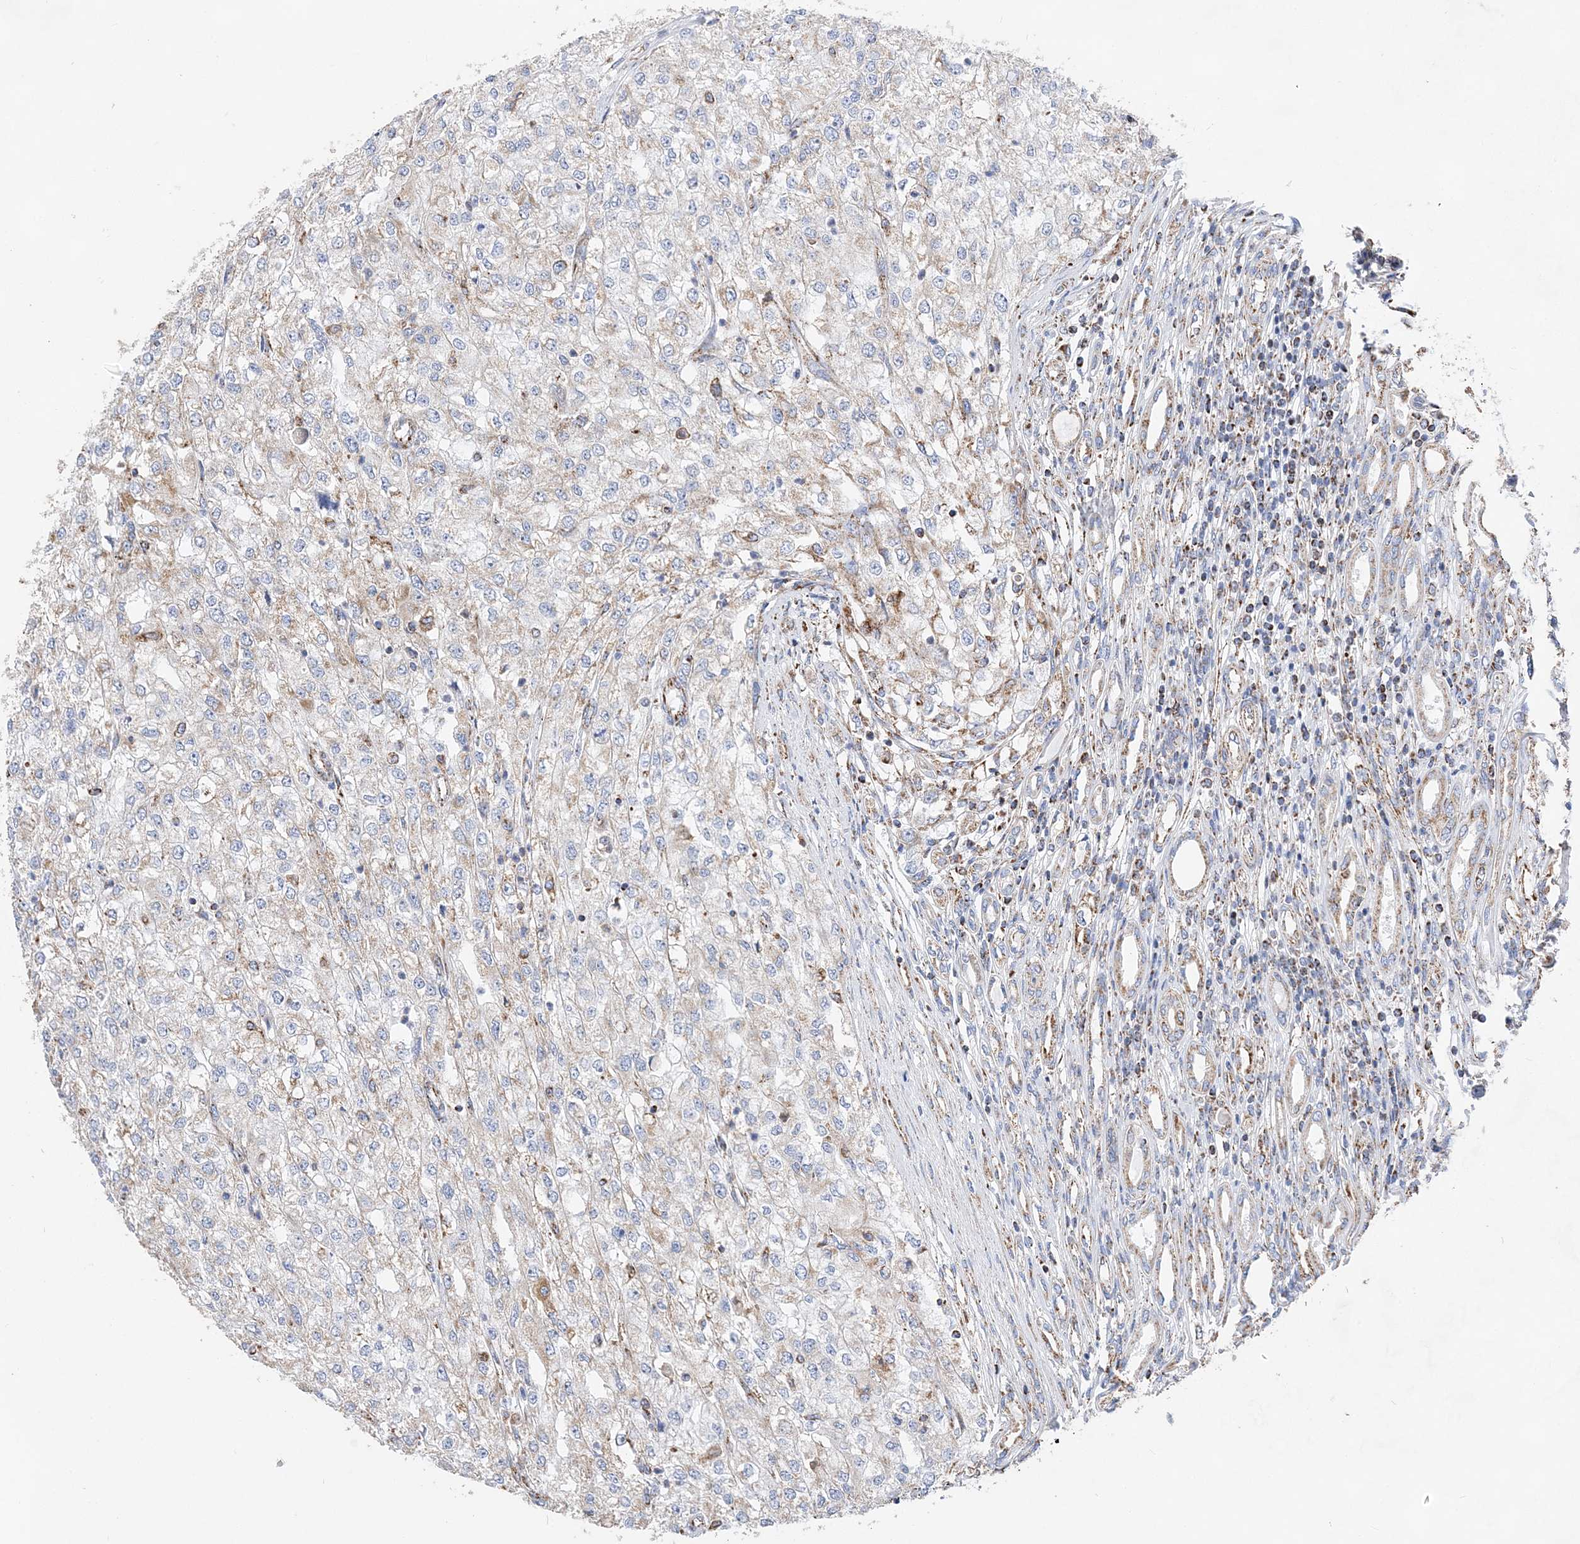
{"staining": {"intensity": "weak", "quantity": "<25%", "location": "cytoplasmic/membranous"}, "tissue": "renal cancer", "cell_type": "Tumor cells", "image_type": "cancer", "snomed": [{"axis": "morphology", "description": "Adenocarcinoma, NOS"}, {"axis": "topography", "description": "Kidney"}], "caption": "Protein analysis of adenocarcinoma (renal) shows no significant positivity in tumor cells.", "gene": "ACOT9", "patient": {"sex": "female", "age": 54}}